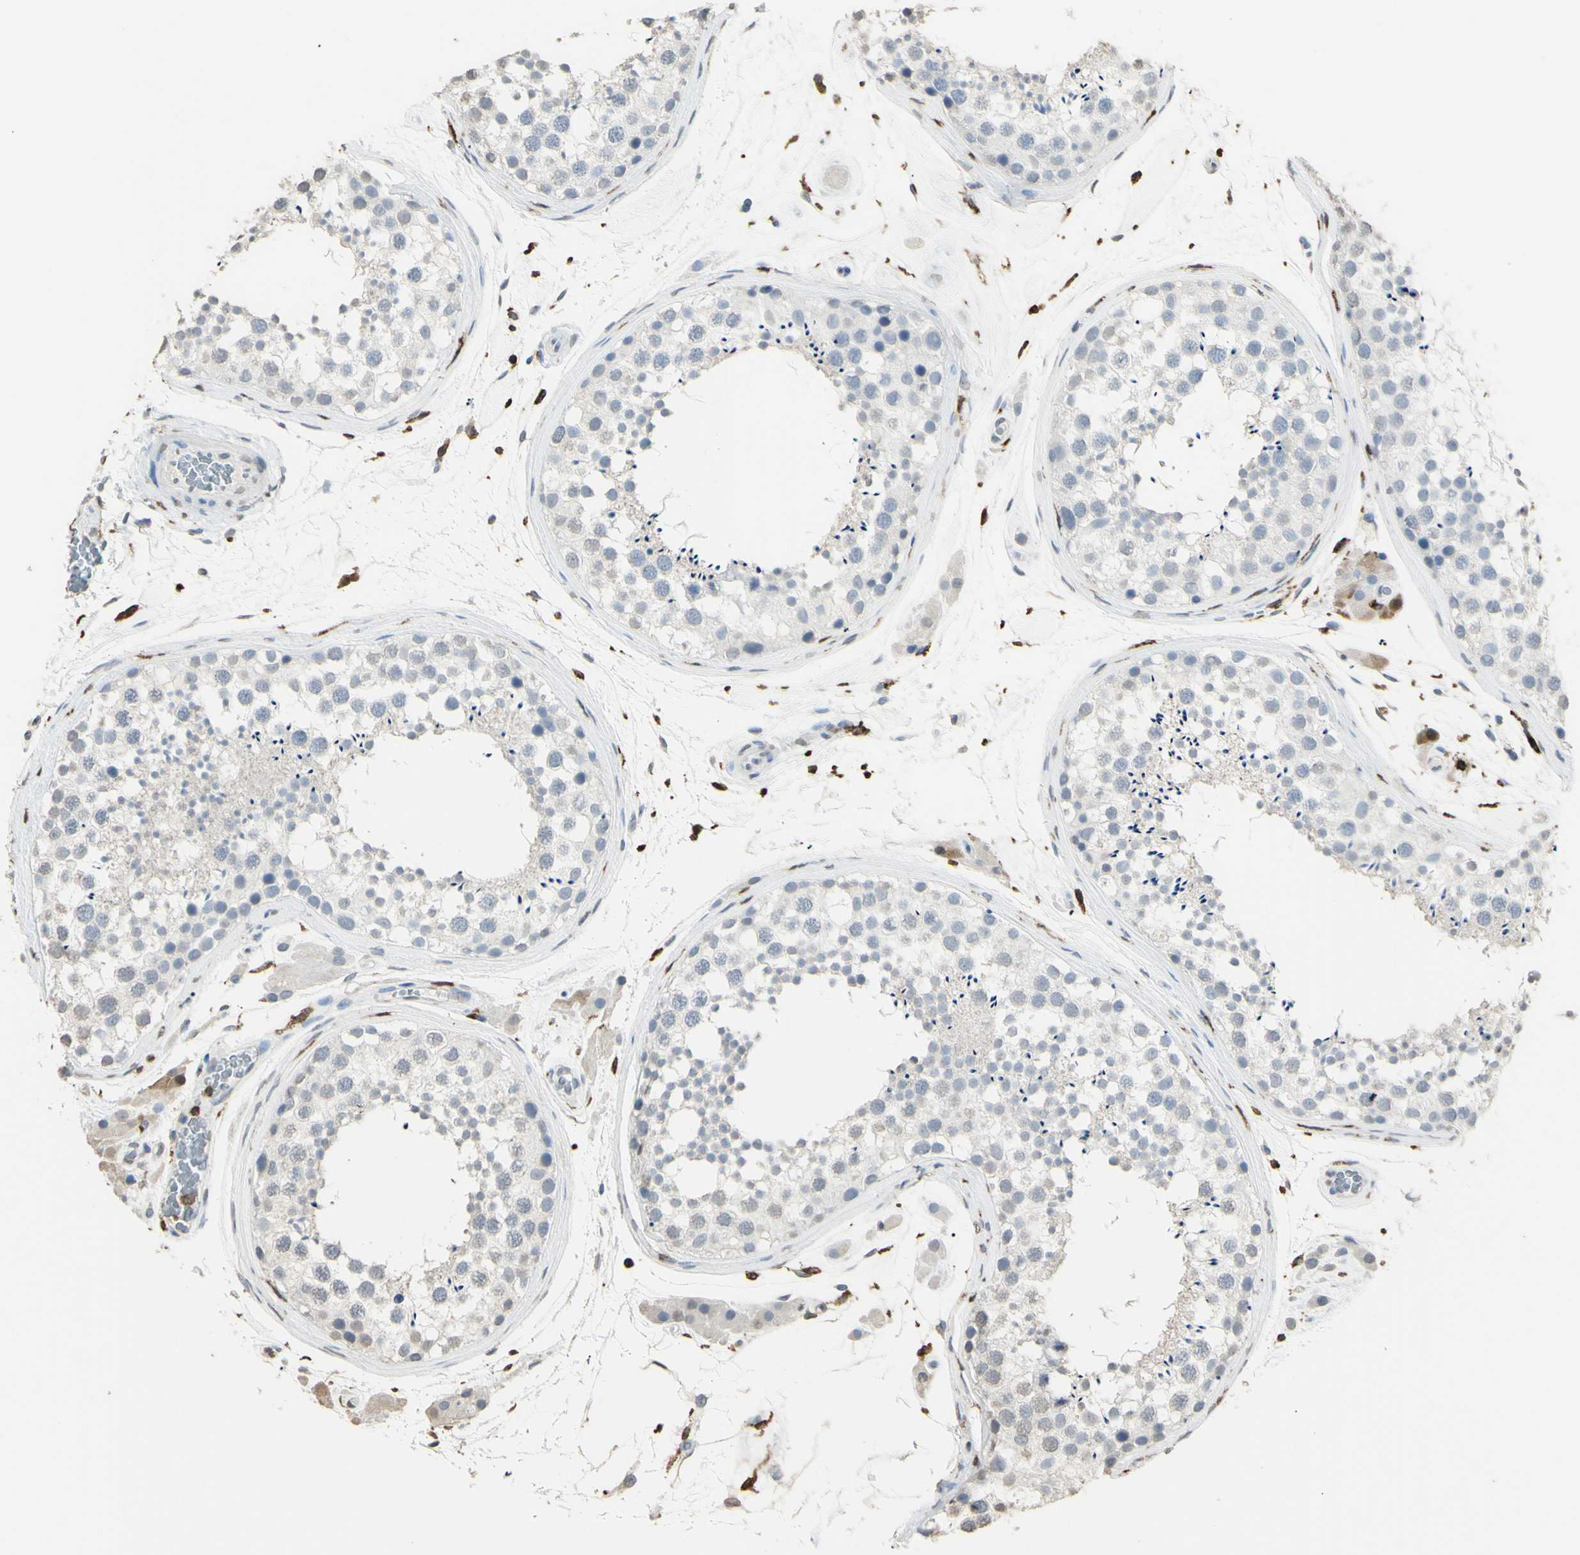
{"staining": {"intensity": "negative", "quantity": "none", "location": "none"}, "tissue": "testis", "cell_type": "Cells in seminiferous ducts", "image_type": "normal", "snomed": [{"axis": "morphology", "description": "Normal tissue, NOS"}, {"axis": "topography", "description": "Testis"}], "caption": "DAB (3,3'-diaminobenzidine) immunohistochemical staining of unremarkable human testis exhibits no significant staining in cells in seminiferous ducts. (Immunohistochemistry, brightfield microscopy, high magnification).", "gene": "PSTPIP1", "patient": {"sex": "male", "age": 46}}